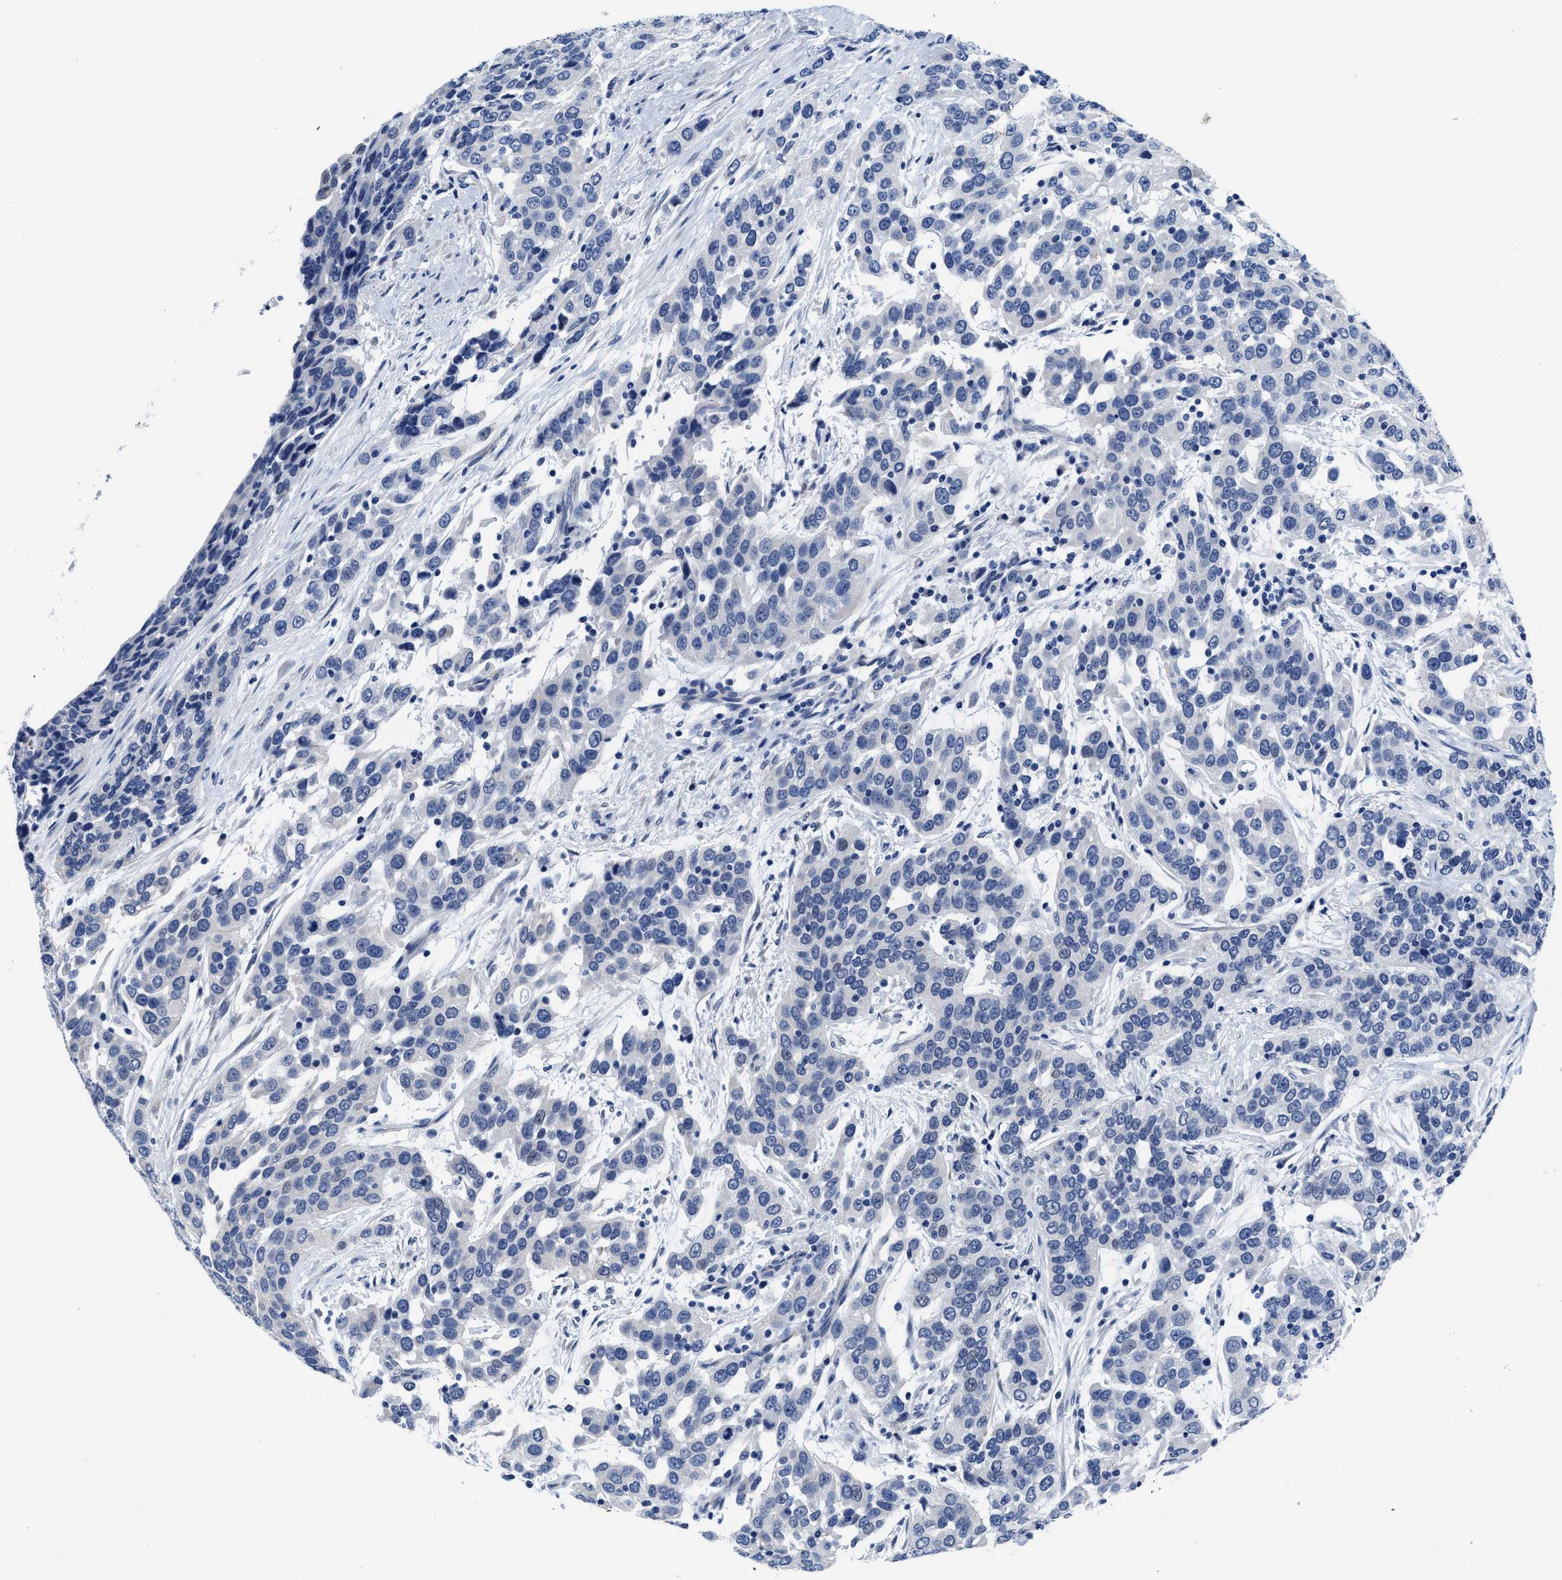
{"staining": {"intensity": "negative", "quantity": "none", "location": "none"}, "tissue": "urothelial cancer", "cell_type": "Tumor cells", "image_type": "cancer", "snomed": [{"axis": "morphology", "description": "Urothelial carcinoma, High grade"}, {"axis": "topography", "description": "Urinary bladder"}], "caption": "This image is of urothelial cancer stained with immunohistochemistry (IHC) to label a protein in brown with the nuclei are counter-stained blue. There is no staining in tumor cells. The staining is performed using DAB (3,3'-diaminobenzidine) brown chromogen with nuclei counter-stained in using hematoxylin.", "gene": "HOOK1", "patient": {"sex": "female", "age": 80}}